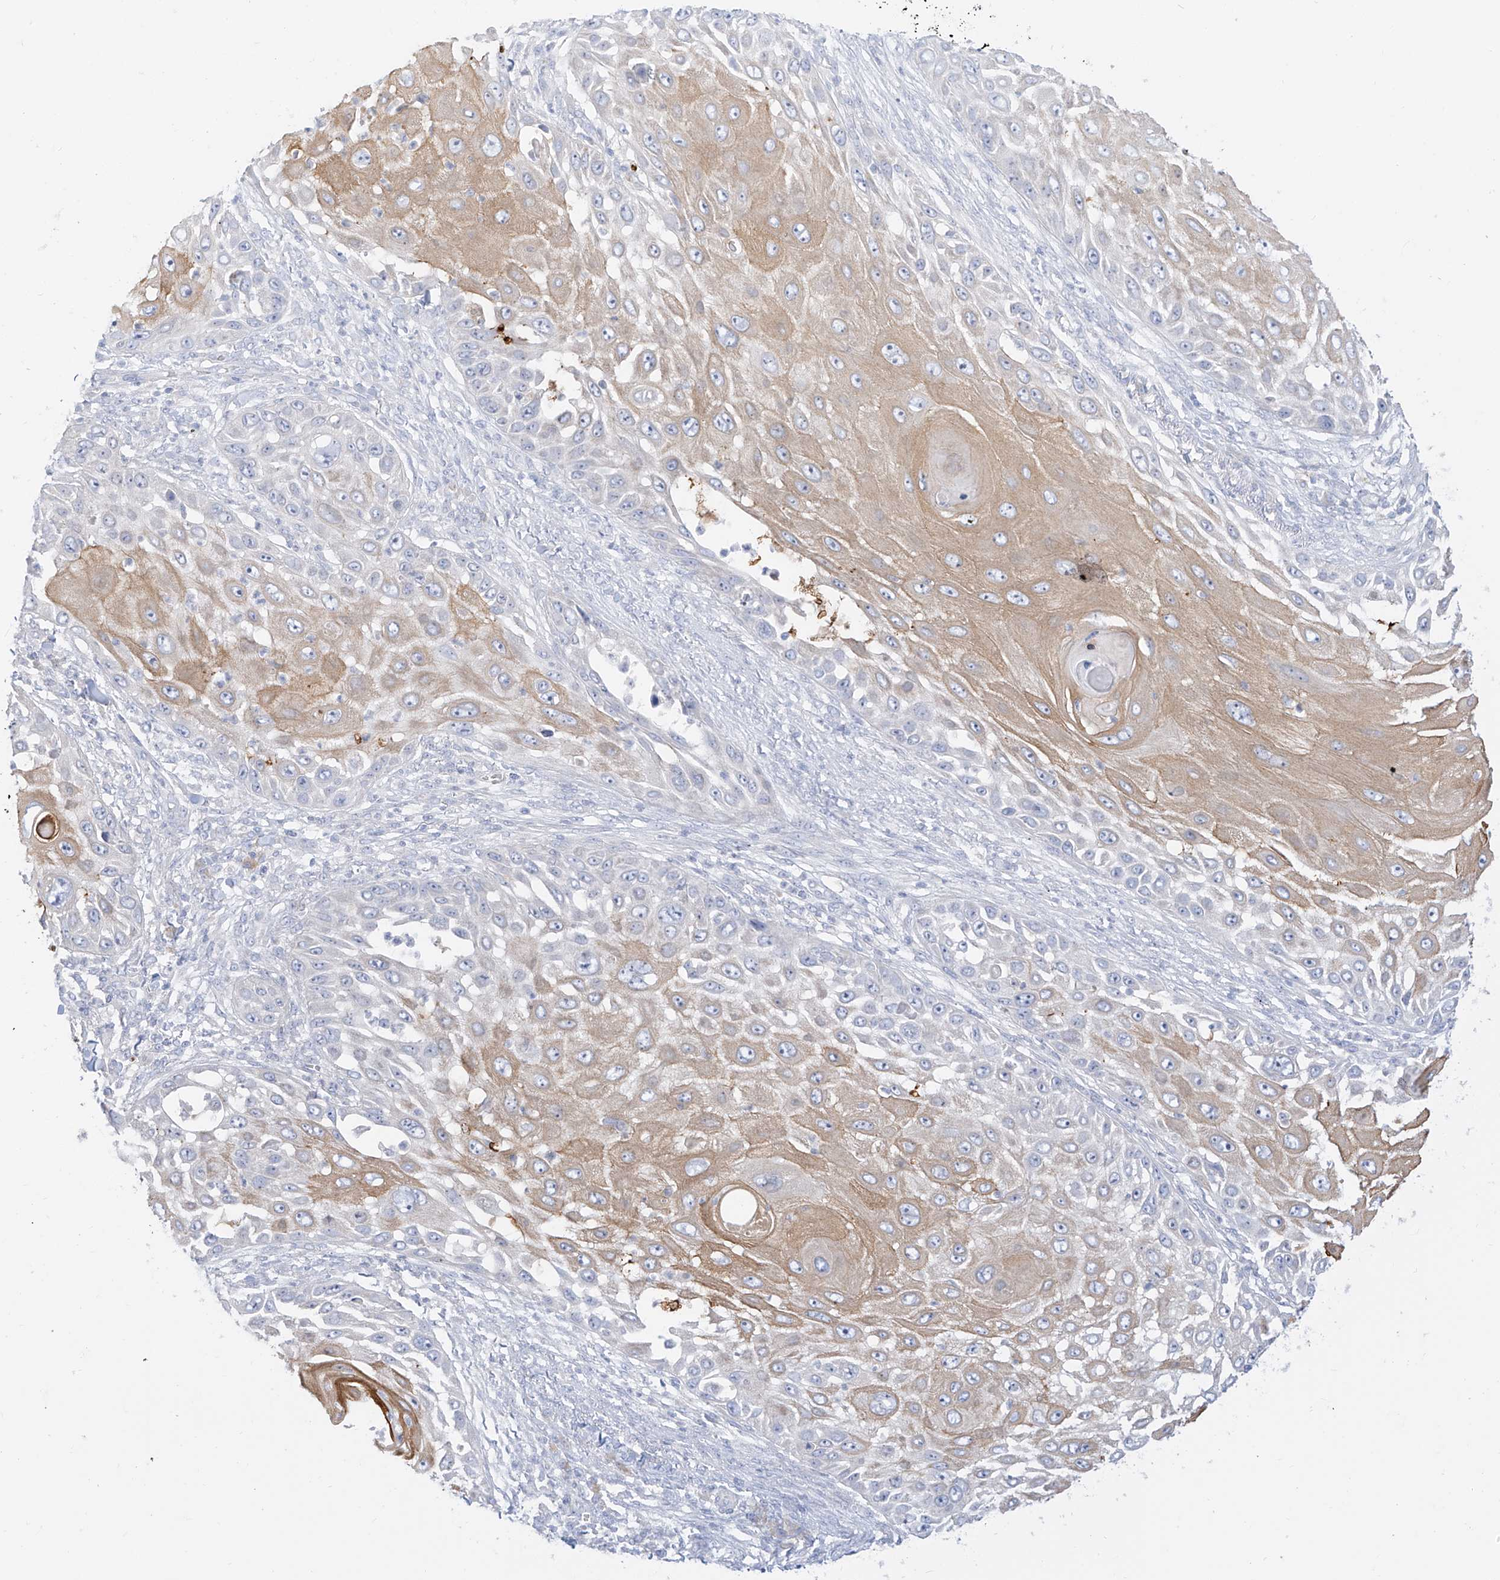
{"staining": {"intensity": "weak", "quantity": "25%-75%", "location": "cytoplasmic/membranous"}, "tissue": "skin cancer", "cell_type": "Tumor cells", "image_type": "cancer", "snomed": [{"axis": "morphology", "description": "Squamous cell carcinoma, NOS"}, {"axis": "topography", "description": "Skin"}], "caption": "Immunohistochemistry (IHC) of skin cancer demonstrates low levels of weak cytoplasmic/membranous positivity in about 25%-75% of tumor cells.", "gene": "SYTL3", "patient": {"sex": "female", "age": 44}}